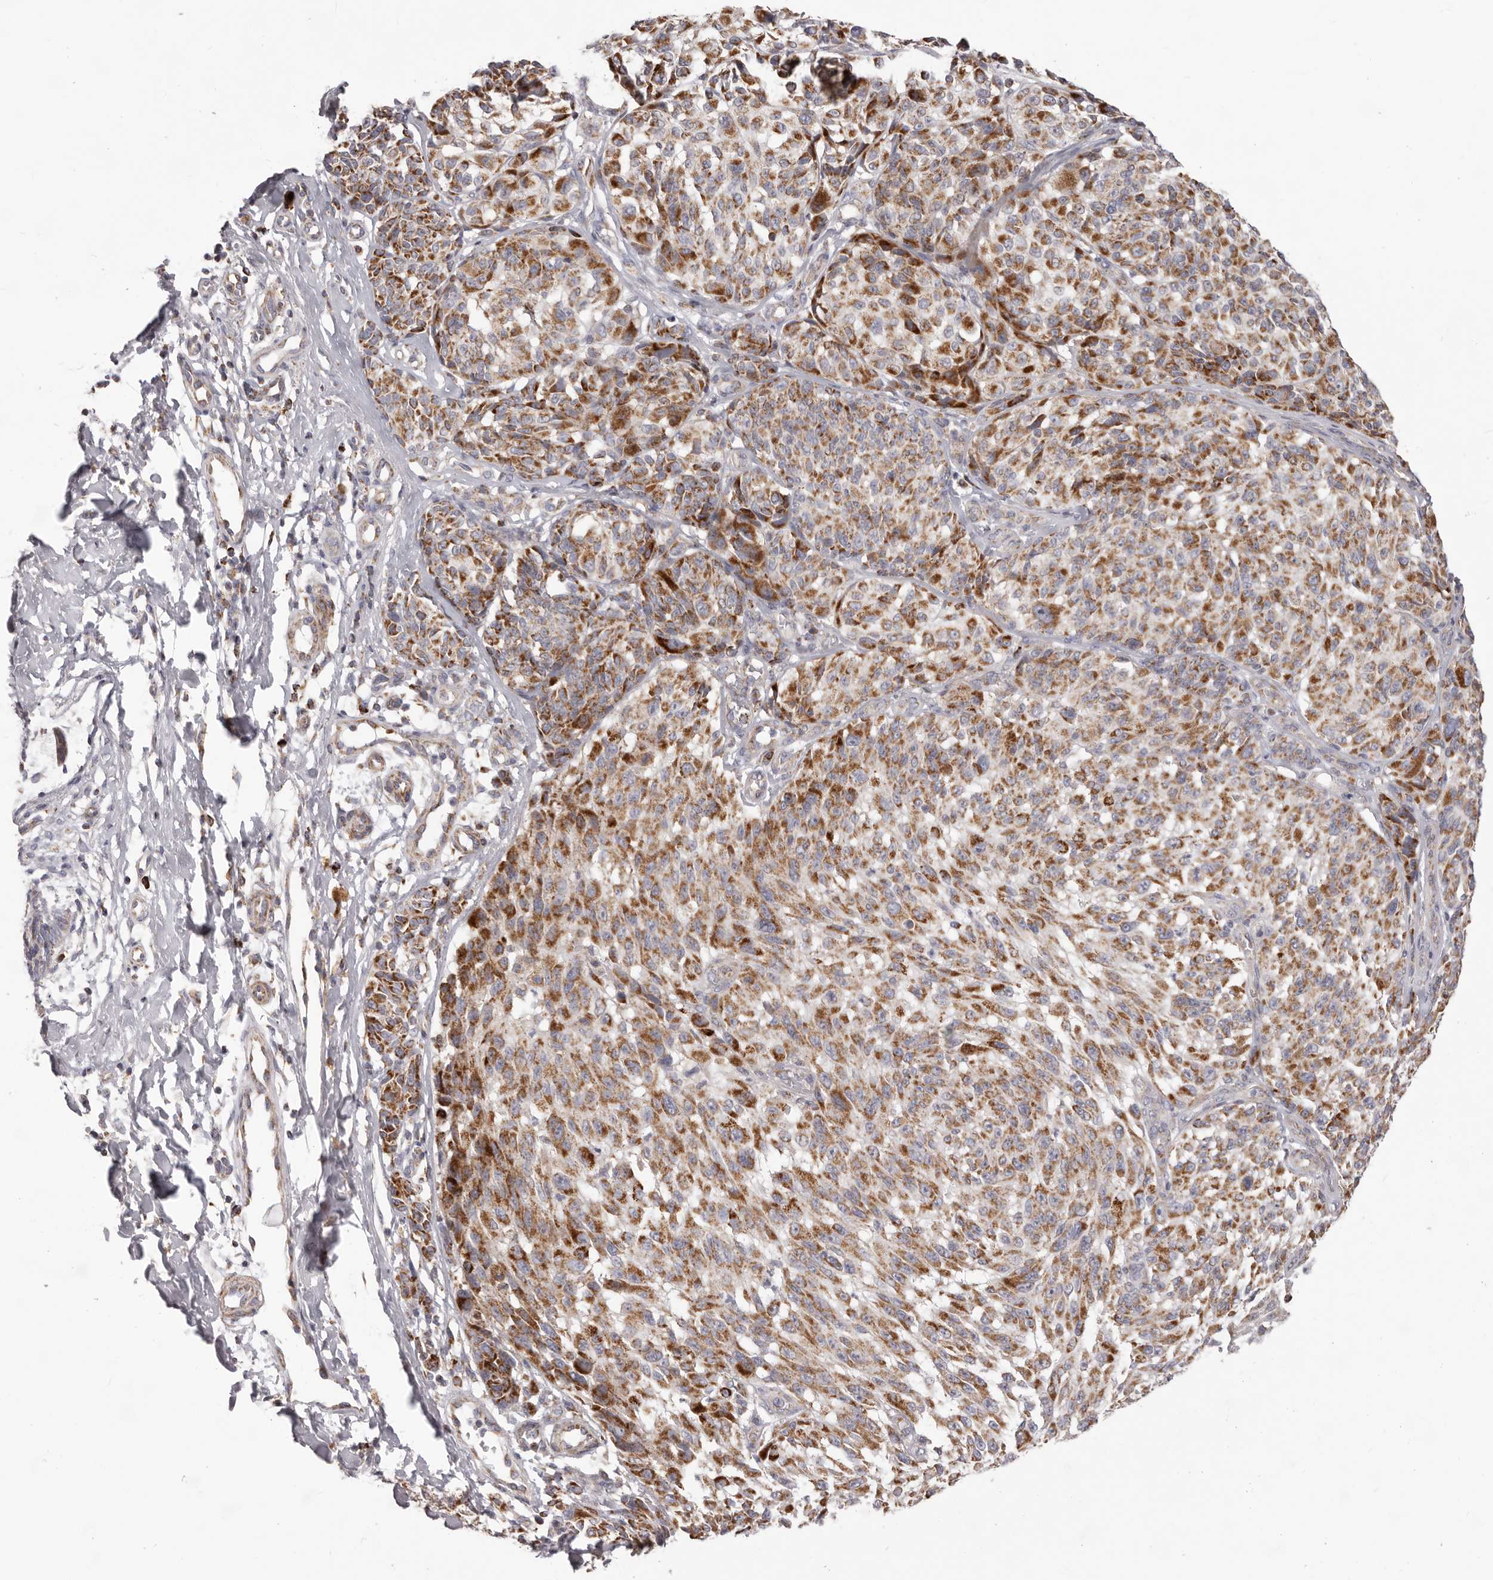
{"staining": {"intensity": "moderate", "quantity": ">75%", "location": "cytoplasmic/membranous"}, "tissue": "melanoma", "cell_type": "Tumor cells", "image_type": "cancer", "snomed": [{"axis": "morphology", "description": "Malignant melanoma, NOS"}, {"axis": "topography", "description": "Skin"}], "caption": "This is an image of immunohistochemistry (IHC) staining of melanoma, which shows moderate positivity in the cytoplasmic/membranous of tumor cells.", "gene": "PRMT2", "patient": {"sex": "male", "age": 83}}